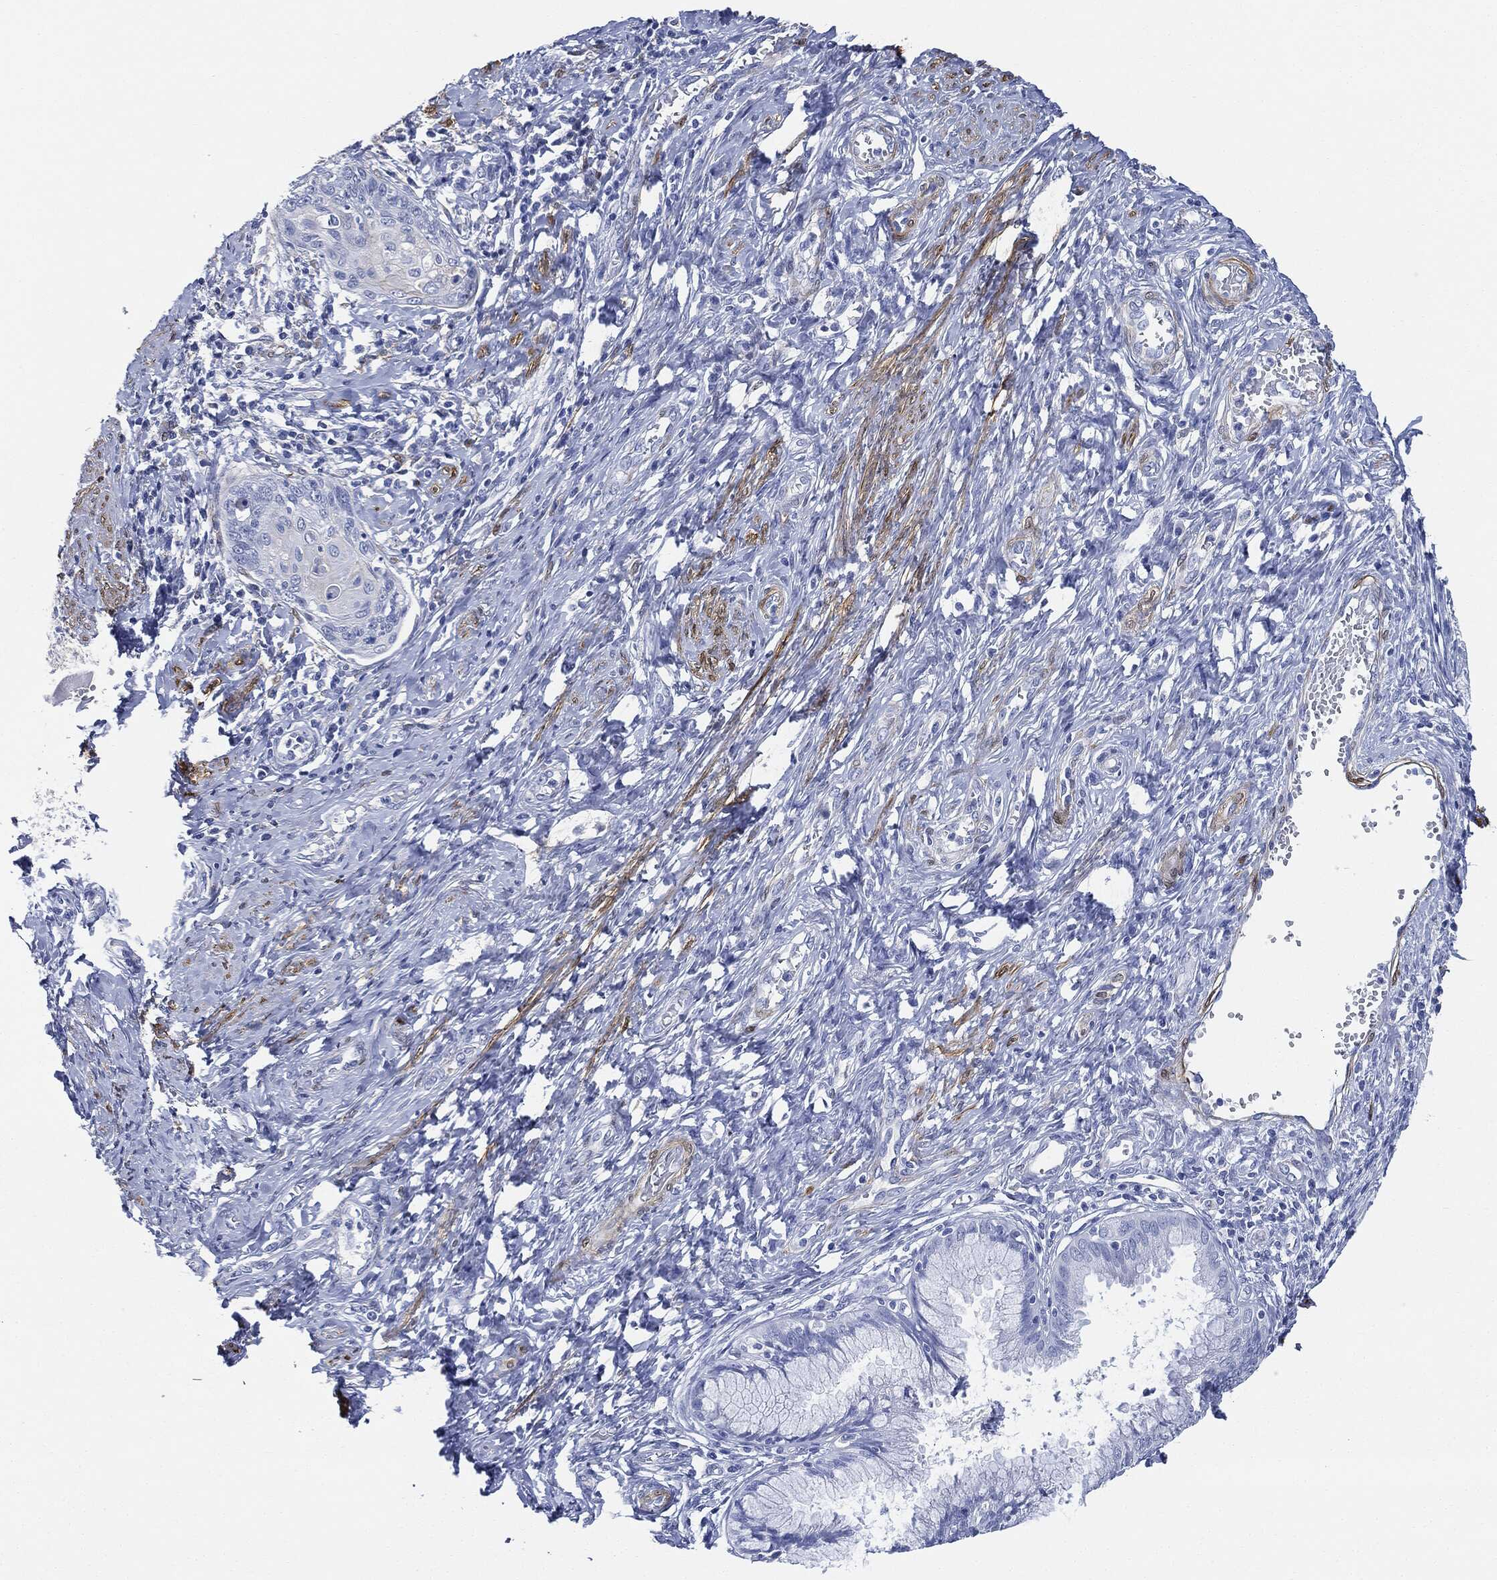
{"staining": {"intensity": "negative", "quantity": "none", "location": "none"}, "tissue": "cervical cancer", "cell_type": "Tumor cells", "image_type": "cancer", "snomed": [{"axis": "morphology", "description": "Normal tissue, NOS"}, {"axis": "morphology", "description": "Squamous cell carcinoma, NOS"}, {"axis": "topography", "description": "Cervix"}], "caption": "Human squamous cell carcinoma (cervical) stained for a protein using IHC exhibits no staining in tumor cells.", "gene": "TAGLN", "patient": {"sex": "female", "age": 39}}